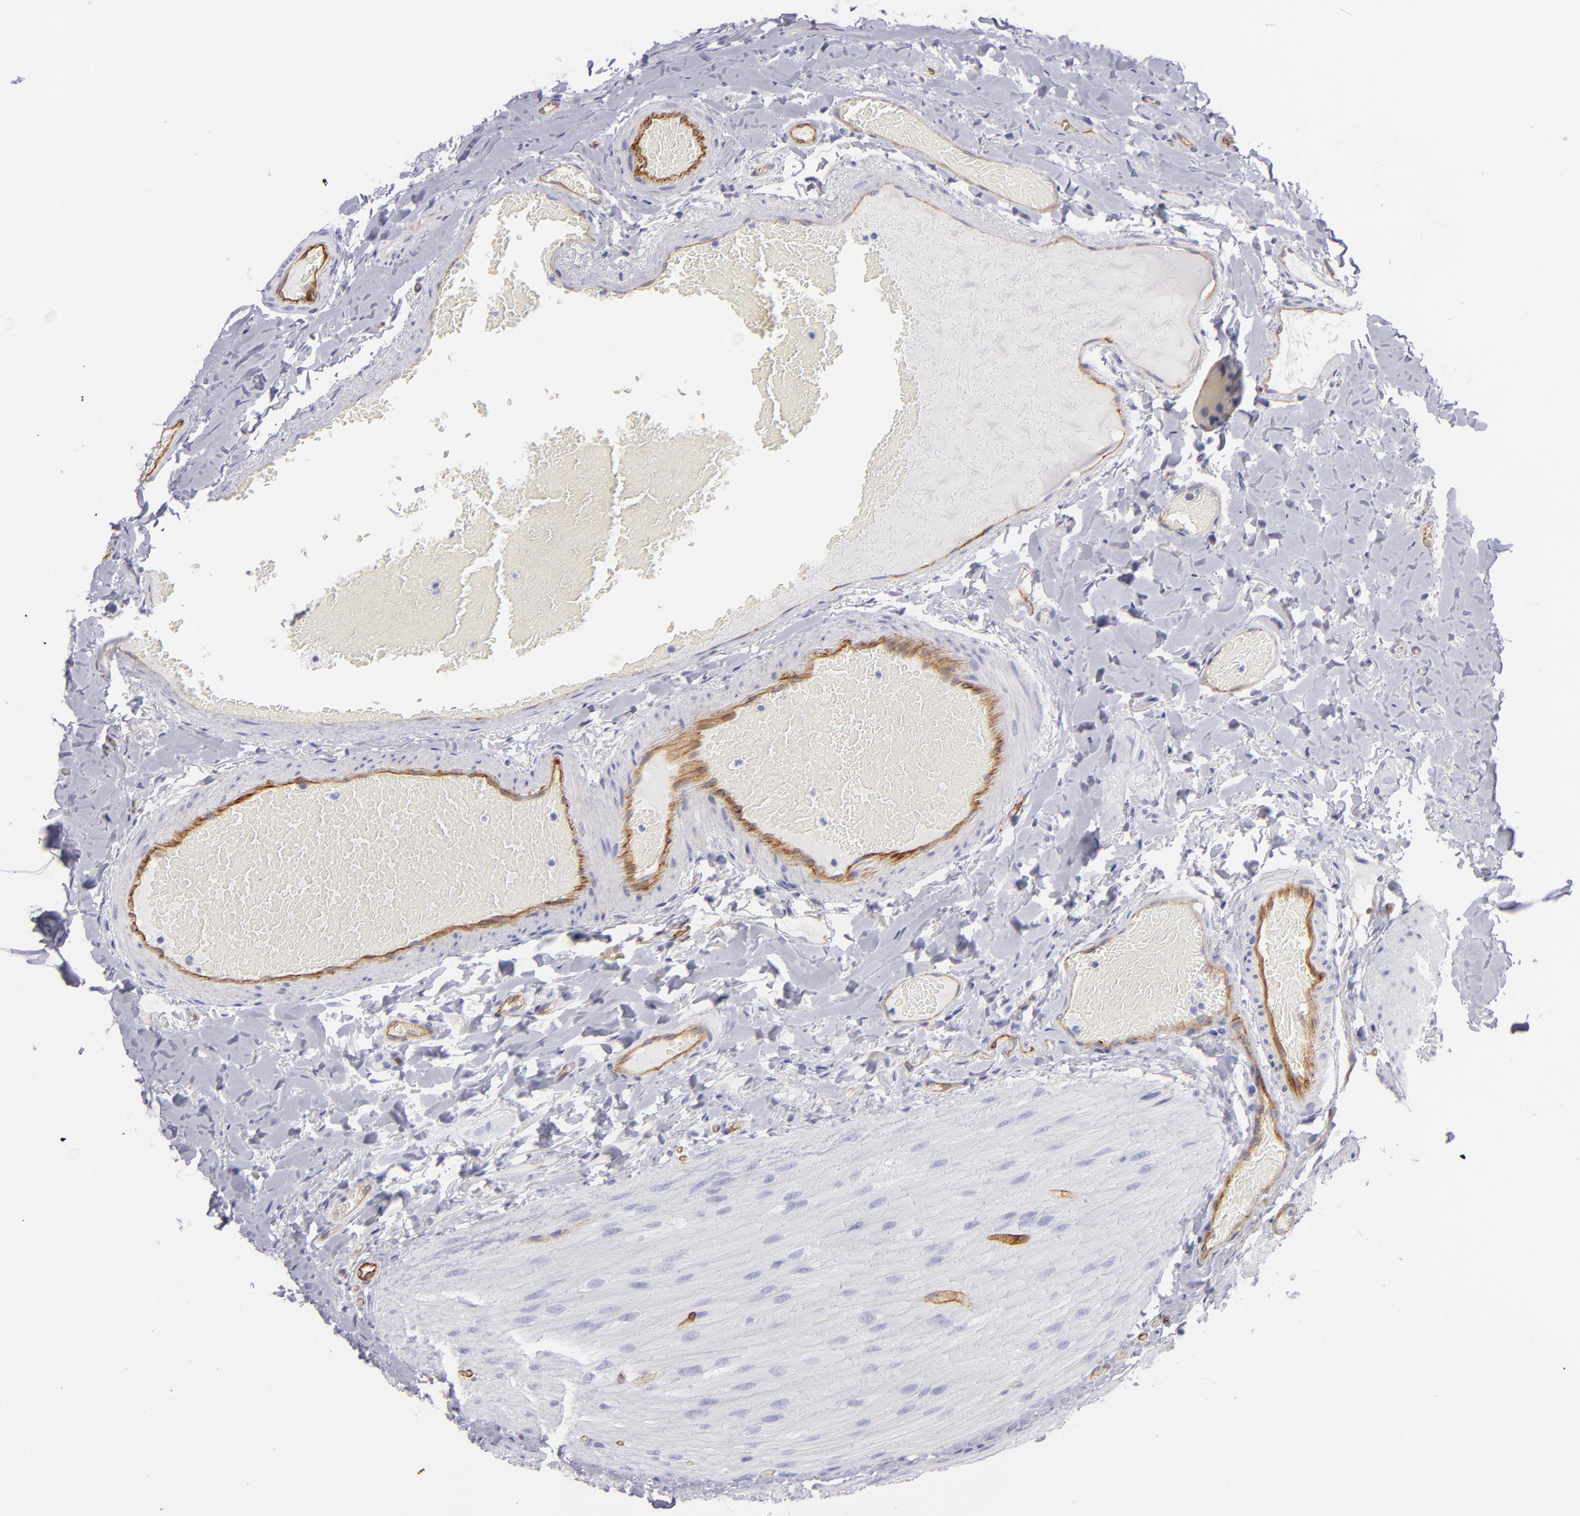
{"staining": {"intensity": "negative", "quantity": "none", "location": "none"}, "tissue": "duodenum", "cell_type": "Glandular cells", "image_type": "normal", "snomed": [{"axis": "morphology", "description": "Normal tissue, NOS"}, {"axis": "topography", "description": "Duodenum"}], "caption": "IHC of normal human duodenum reveals no positivity in glandular cells. (DAB IHC with hematoxylin counter stain).", "gene": "THBD", "patient": {"sex": "male", "age": 66}}